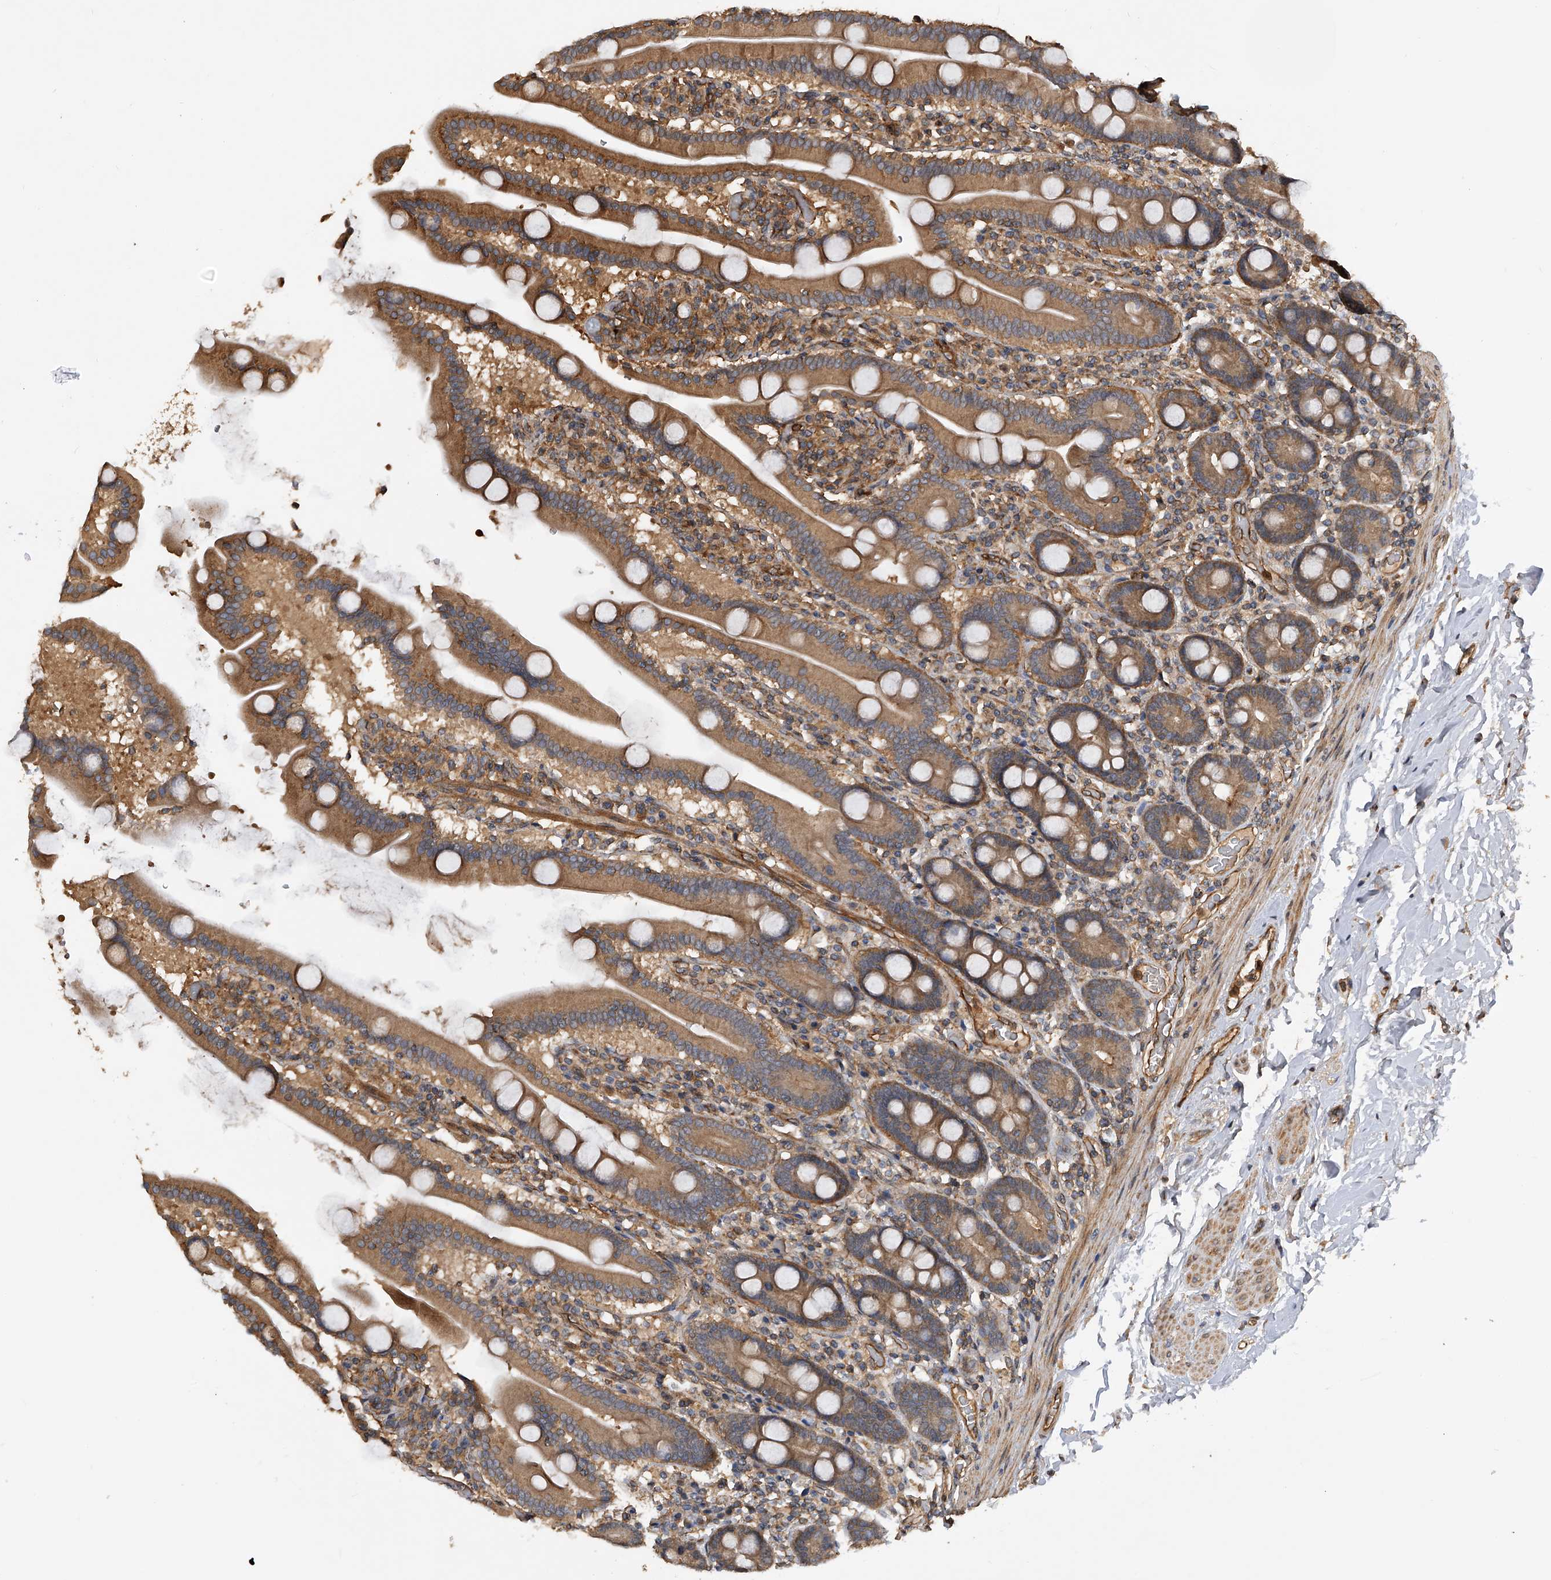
{"staining": {"intensity": "moderate", "quantity": ">75%", "location": "cytoplasmic/membranous"}, "tissue": "duodenum", "cell_type": "Glandular cells", "image_type": "normal", "snomed": [{"axis": "morphology", "description": "Normal tissue, NOS"}, {"axis": "topography", "description": "Duodenum"}], "caption": "About >75% of glandular cells in benign human duodenum display moderate cytoplasmic/membranous protein expression as visualized by brown immunohistochemical staining.", "gene": "PTPRA", "patient": {"sex": "male", "age": 55}}